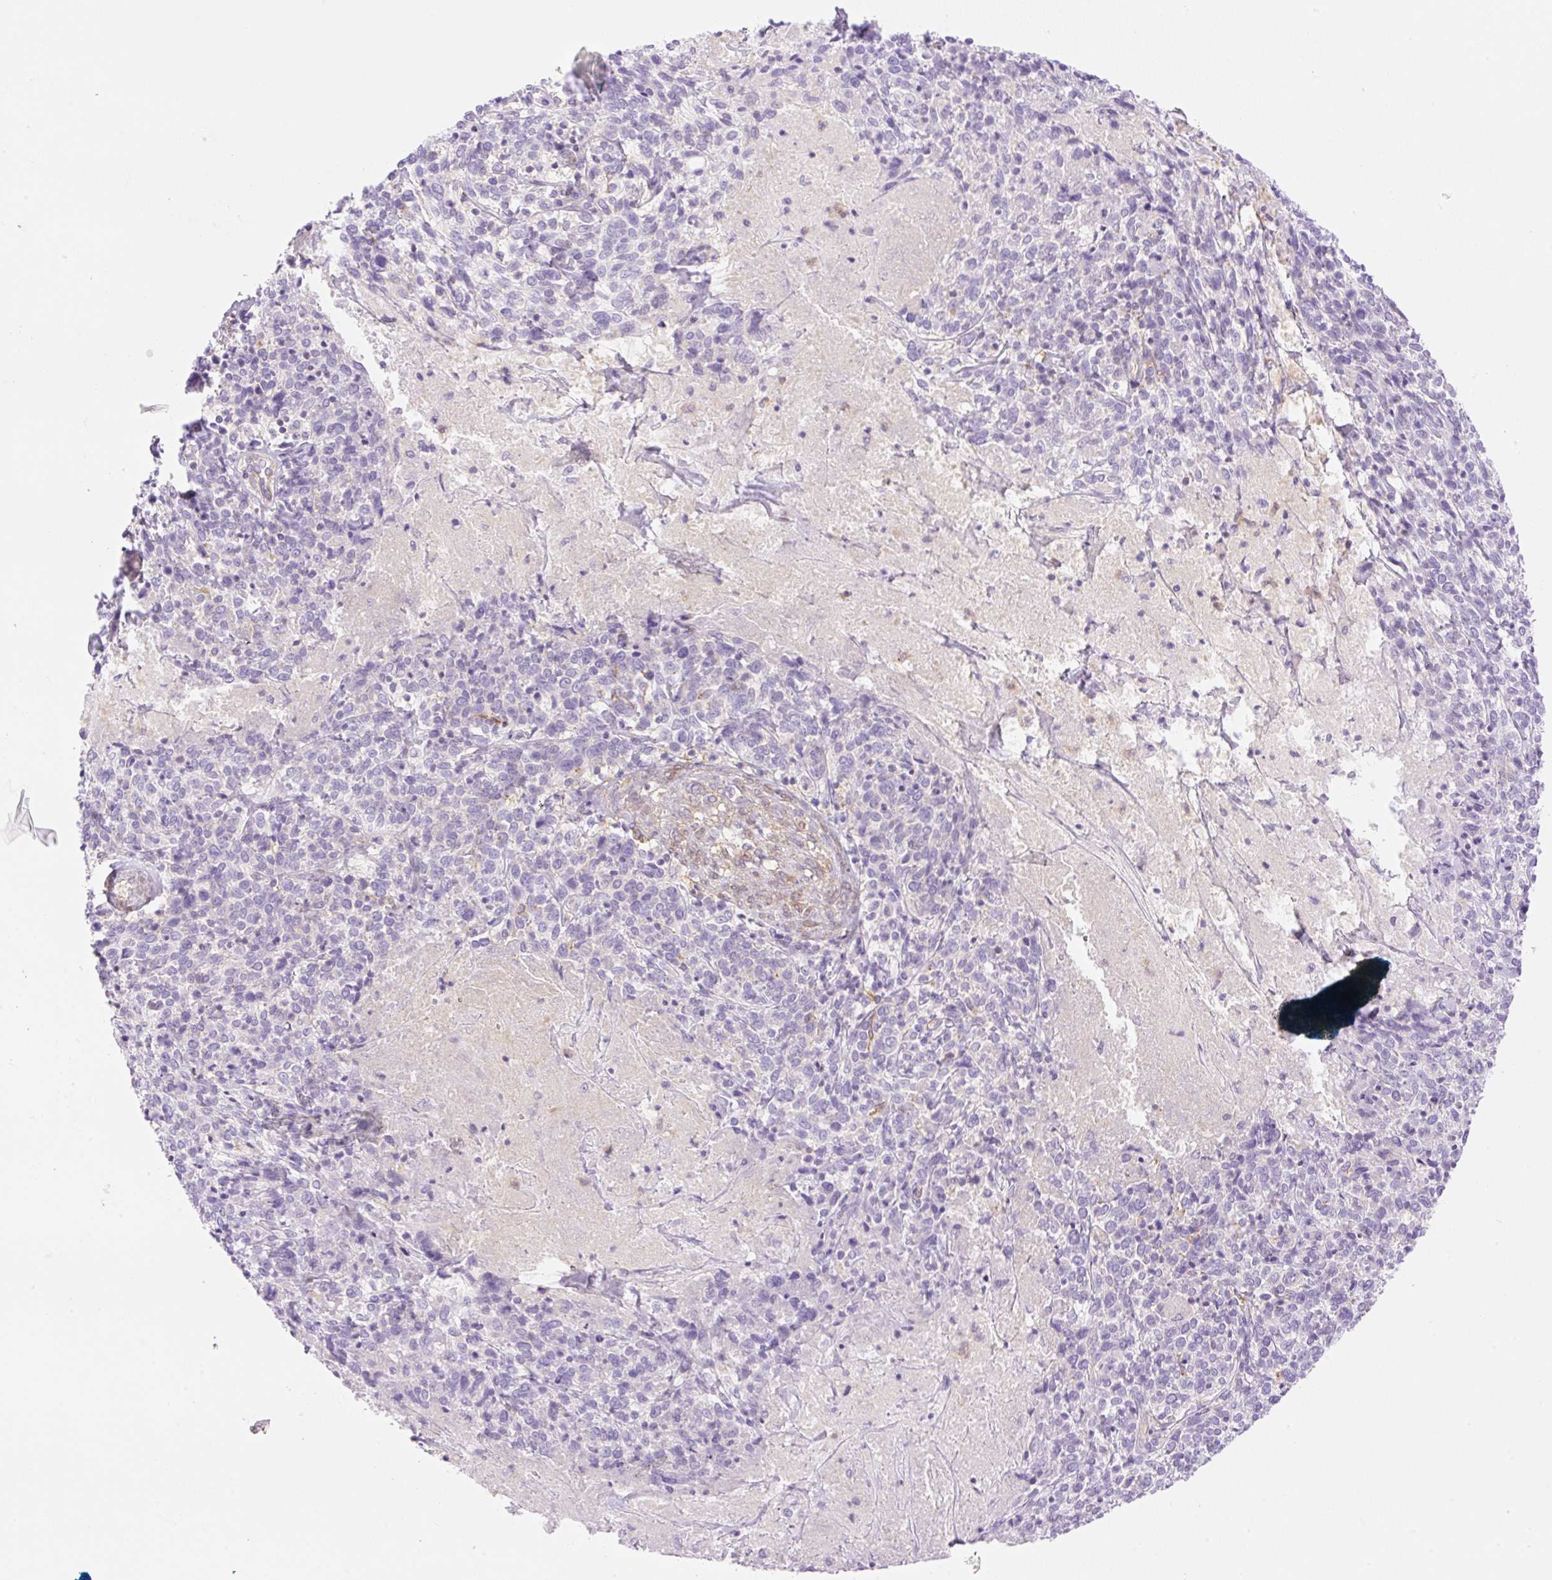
{"staining": {"intensity": "negative", "quantity": "none", "location": "none"}, "tissue": "cervical cancer", "cell_type": "Tumor cells", "image_type": "cancer", "snomed": [{"axis": "morphology", "description": "Squamous cell carcinoma, NOS"}, {"axis": "topography", "description": "Cervix"}], "caption": "Immunohistochemistry micrograph of human cervical squamous cell carcinoma stained for a protein (brown), which demonstrates no staining in tumor cells.", "gene": "EHD3", "patient": {"sex": "female", "age": 46}}